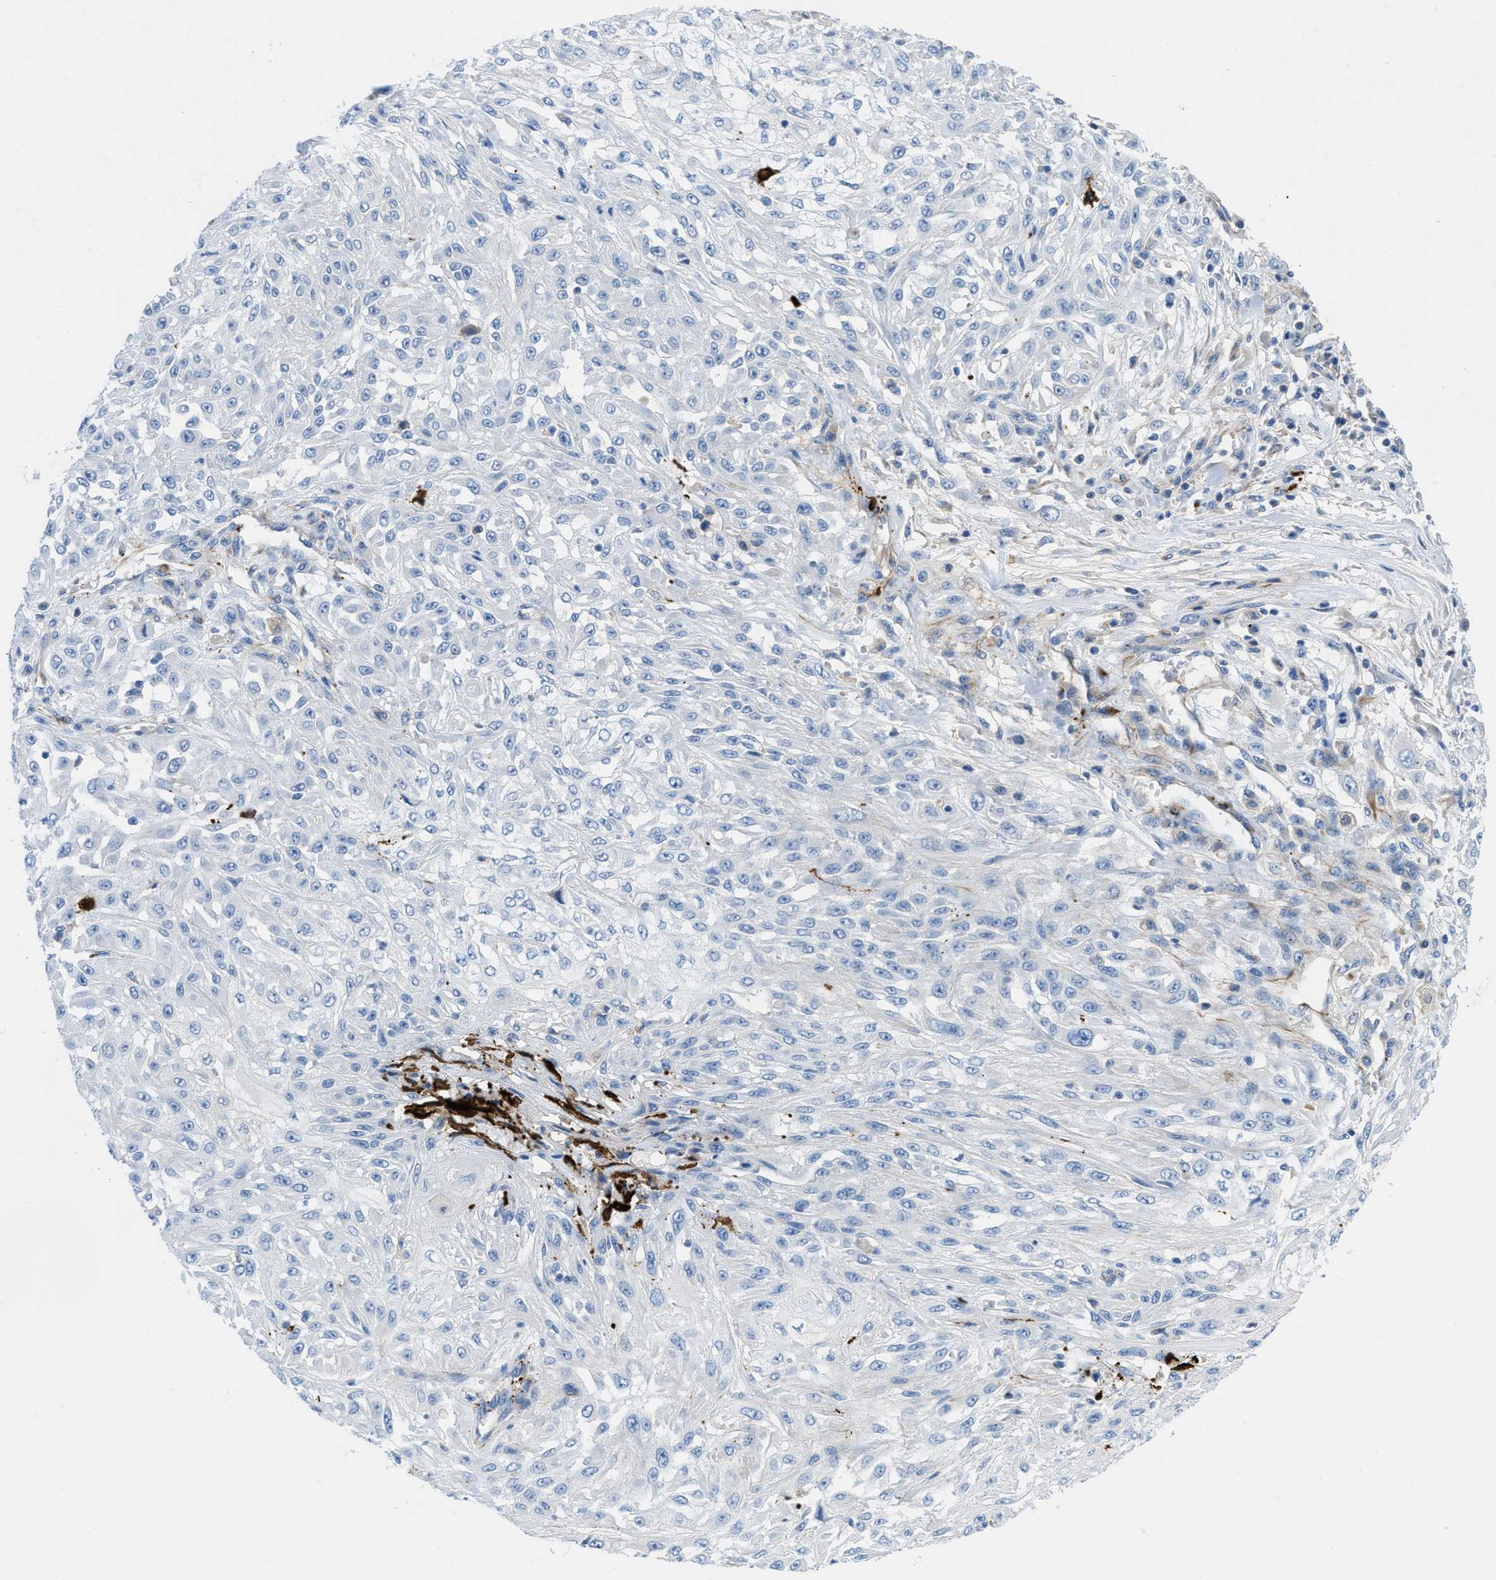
{"staining": {"intensity": "negative", "quantity": "none", "location": "none"}, "tissue": "skin cancer", "cell_type": "Tumor cells", "image_type": "cancer", "snomed": [{"axis": "morphology", "description": "Squamous cell carcinoma, NOS"}, {"axis": "morphology", "description": "Squamous cell carcinoma, metastatic, NOS"}, {"axis": "topography", "description": "Skin"}, {"axis": "topography", "description": "Lymph node"}], "caption": "A high-resolution image shows immunohistochemistry staining of skin cancer (squamous cell carcinoma), which reveals no significant staining in tumor cells. (DAB (3,3'-diaminobenzidine) immunohistochemistry (IHC), high magnification).", "gene": "XCR1", "patient": {"sex": "male", "age": 75}}